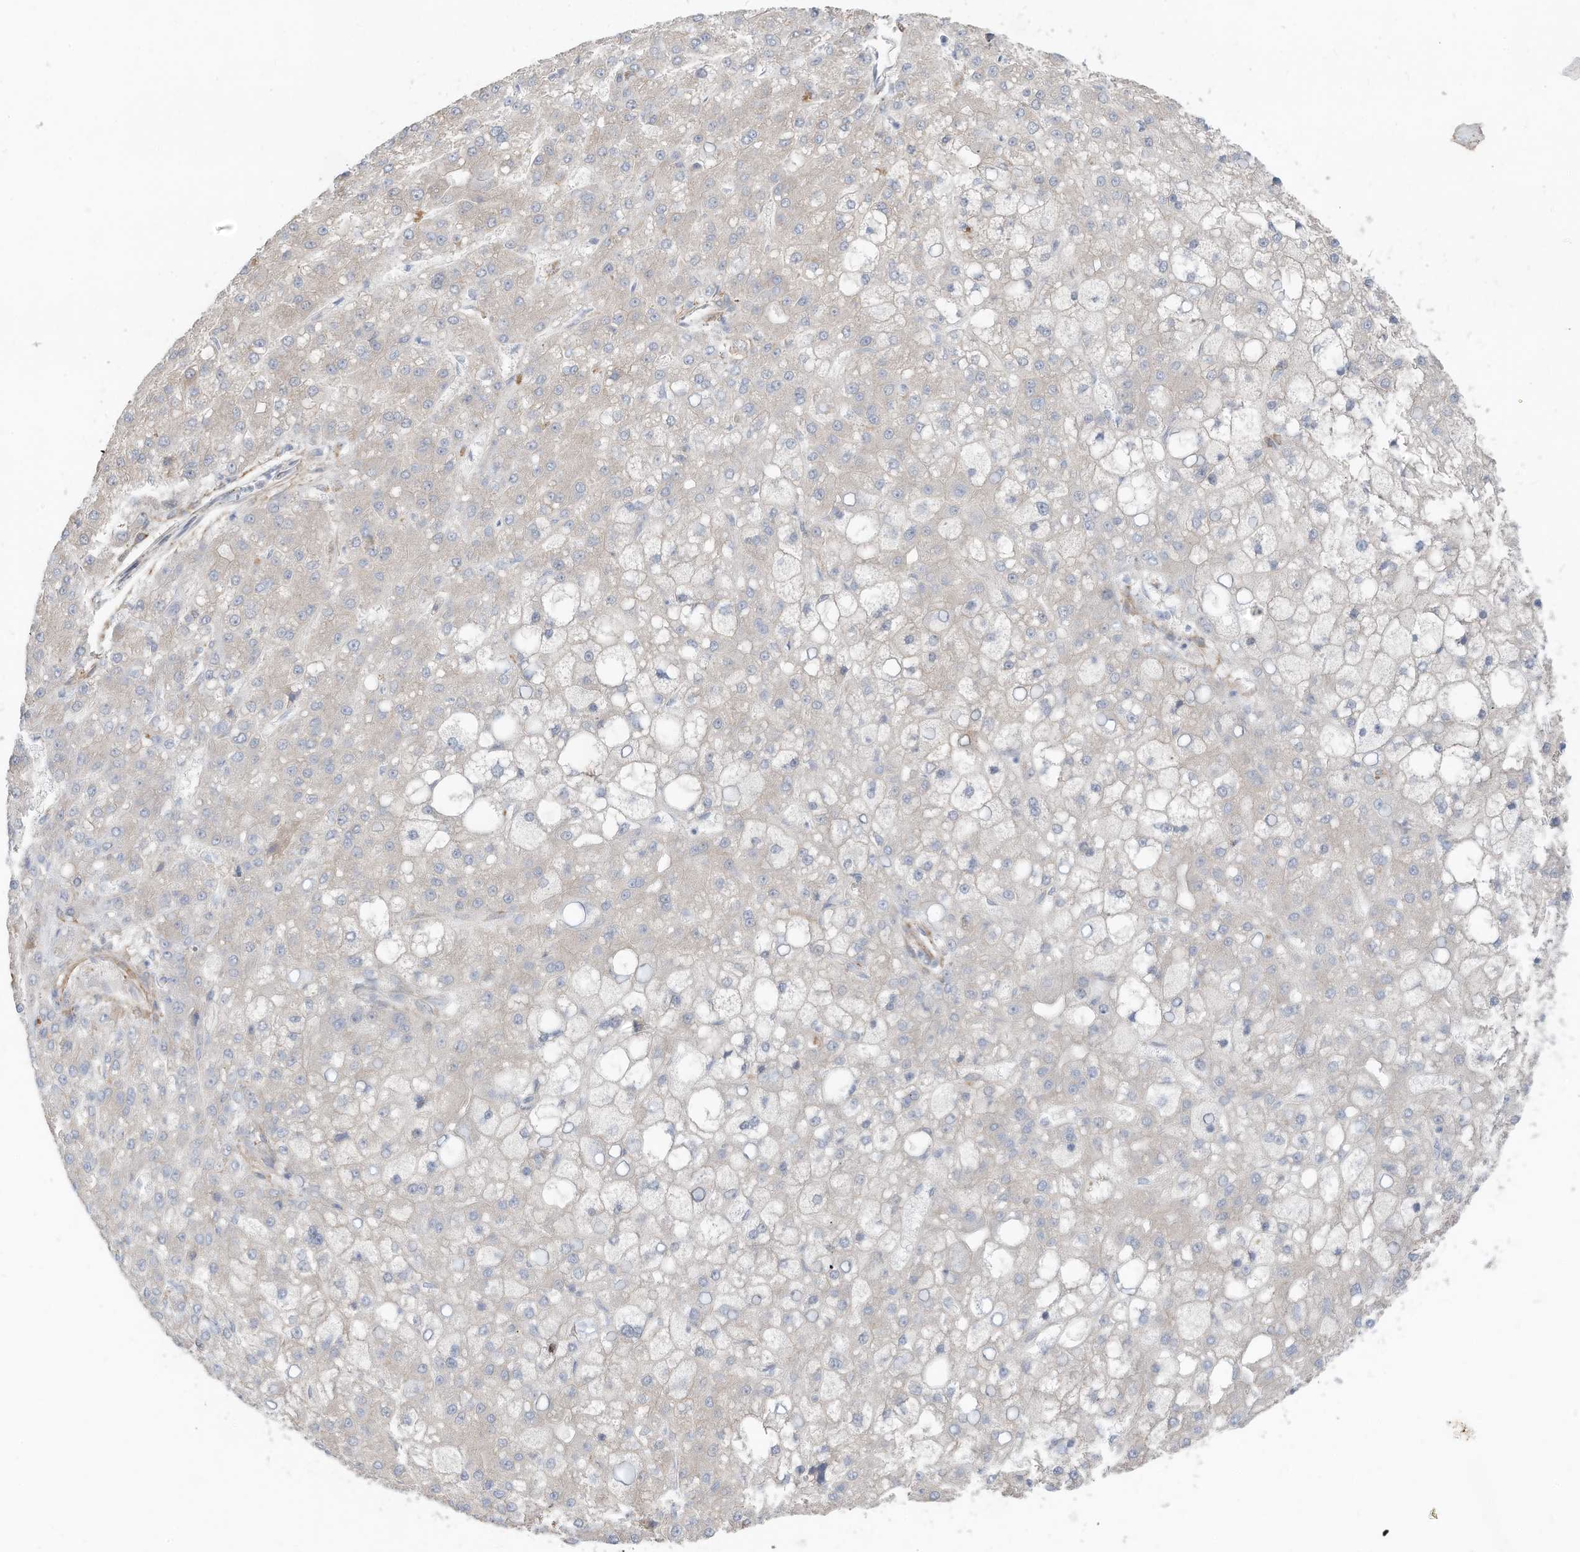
{"staining": {"intensity": "negative", "quantity": "none", "location": "none"}, "tissue": "liver cancer", "cell_type": "Tumor cells", "image_type": "cancer", "snomed": [{"axis": "morphology", "description": "Carcinoma, Hepatocellular, NOS"}, {"axis": "topography", "description": "Liver"}], "caption": "Tumor cells show no significant positivity in liver cancer. (DAB immunohistochemistry (IHC), high magnification).", "gene": "SLC17A7", "patient": {"sex": "male", "age": 67}}